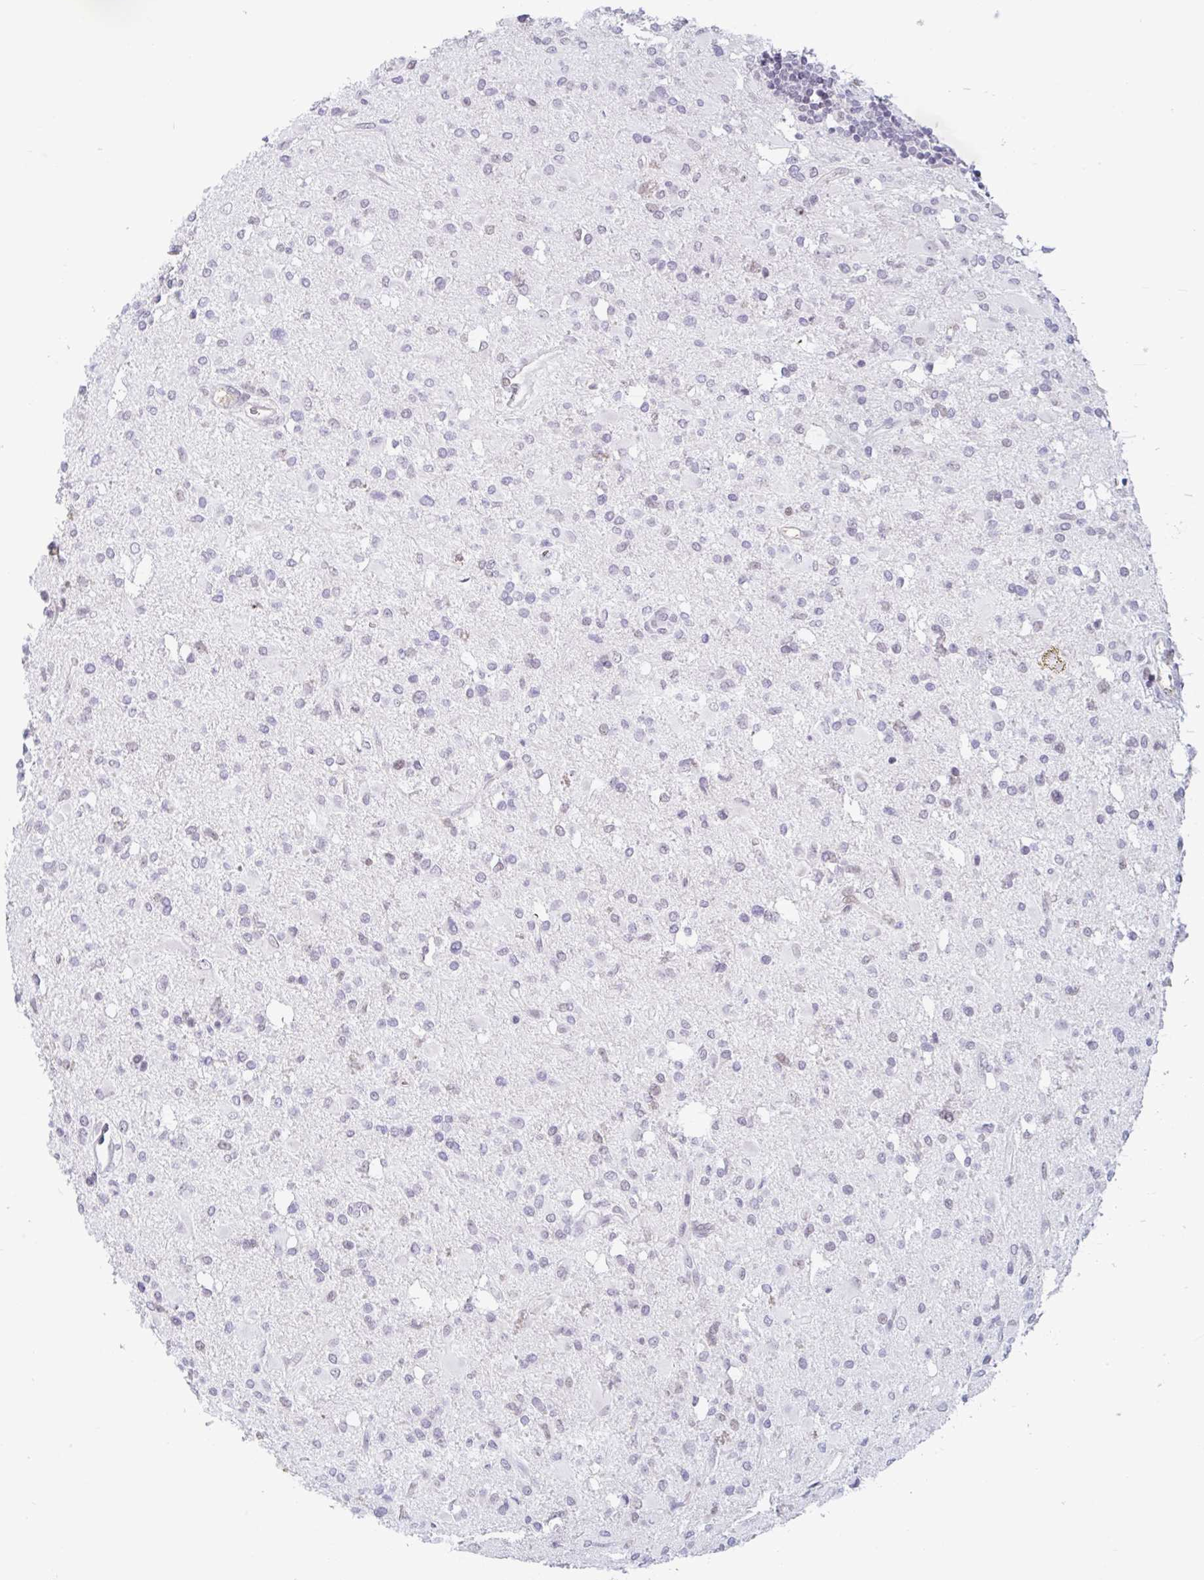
{"staining": {"intensity": "negative", "quantity": "none", "location": "none"}, "tissue": "glioma", "cell_type": "Tumor cells", "image_type": "cancer", "snomed": [{"axis": "morphology", "description": "Glioma, malignant, Low grade"}, {"axis": "topography", "description": "Brain"}], "caption": "A photomicrograph of glioma stained for a protein displays no brown staining in tumor cells. Nuclei are stained in blue.", "gene": "PLG", "patient": {"sex": "female", "age": 33}}